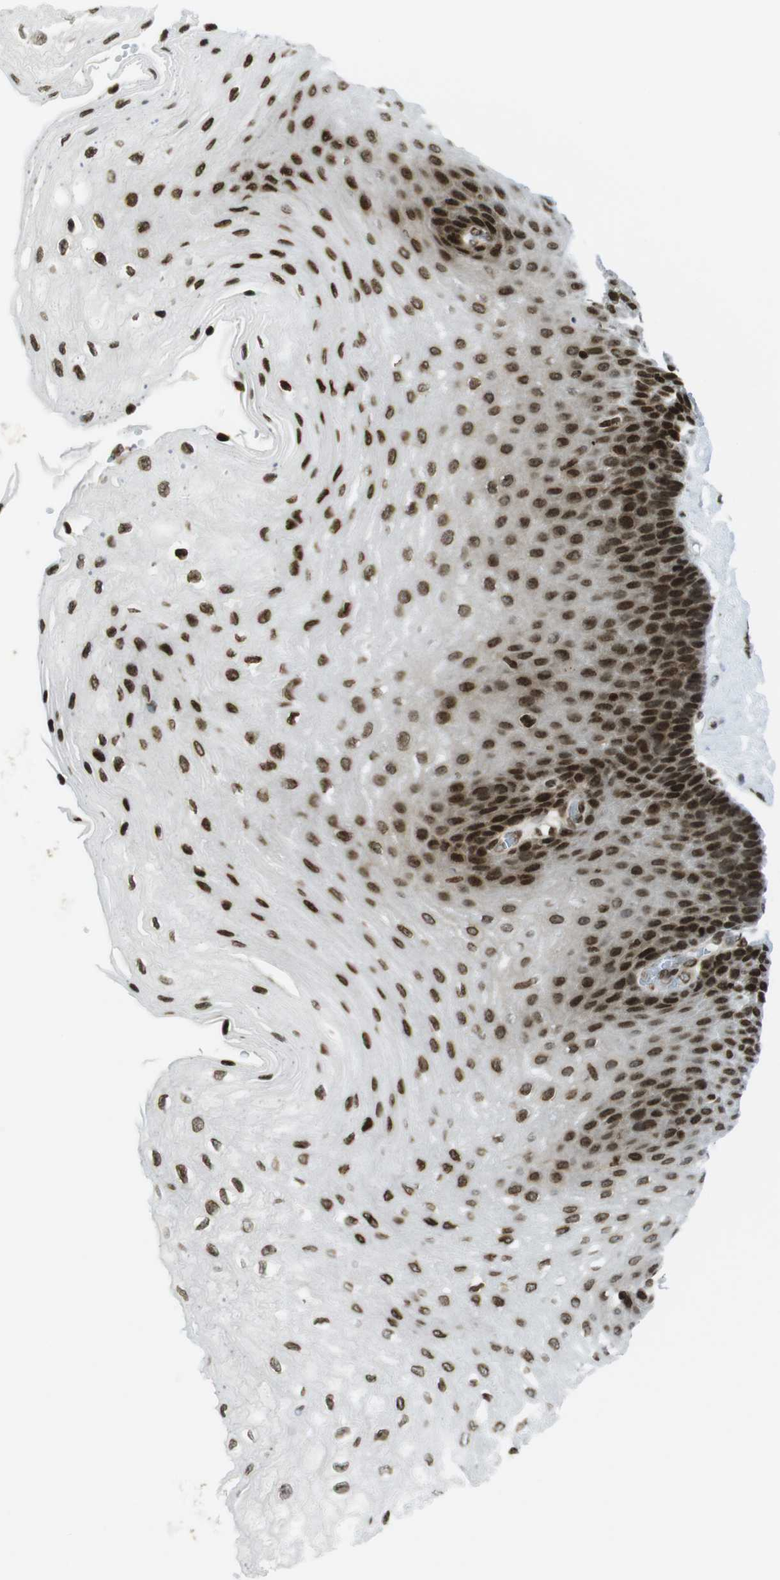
{"staining": {"intensity": "strong", "quantity": ">75%", "location": "nuclear"}, "tissue": "esophagus", "cell_type": "Squamous epithelial cells", "image_type": "normal", "snomed": [{"axis": "morphology", "description": "Normal tissue, NOS"}, {"axis": "topography", "description": "Esophagus"}], "caption": "Immunohistochemical staining of benign esophagus displays strong nuclear protein positivity in about >75% of squamous epithelial cells.", "gene": "H2AC8", "patient": {"sex": "female", "age": 72}}